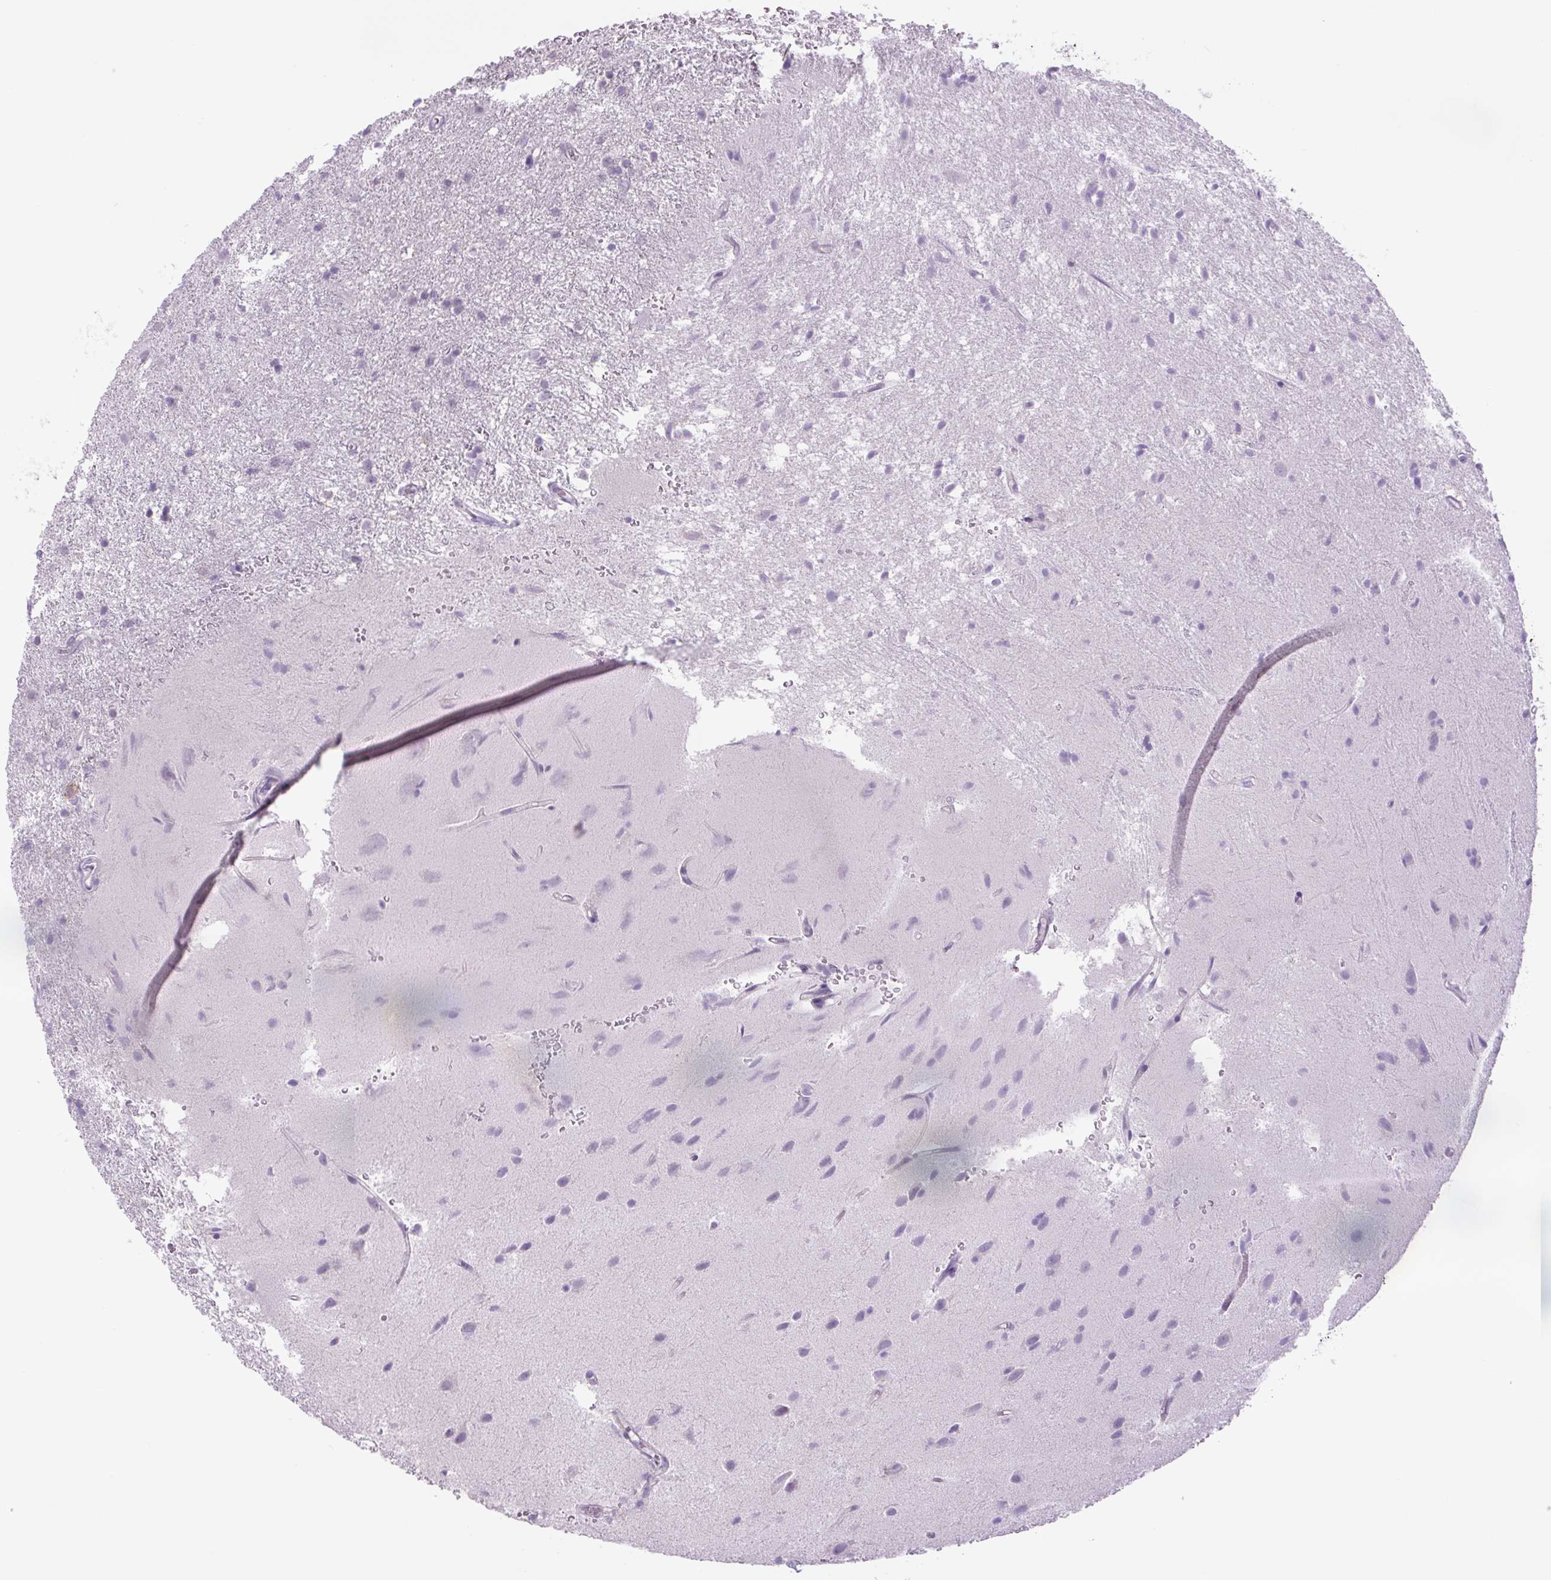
{"staining": {"intensity": "negative", "quantity": "none", "location": "none"}, "tissue": "glioma", "cell_type": "Tumor cells", "image_type": "cancer", "snomed": [{"axis": "morphology", "description": "Glioma, malignant, High grade"}, {"axis": "topography", "description": "Brain"}], "caption": "DAB immunohistochemical staining of glioma reveals no significant expression in tumor cells.", "gene": "MINK1", "patient": {"sex": "female", "age": 50}}